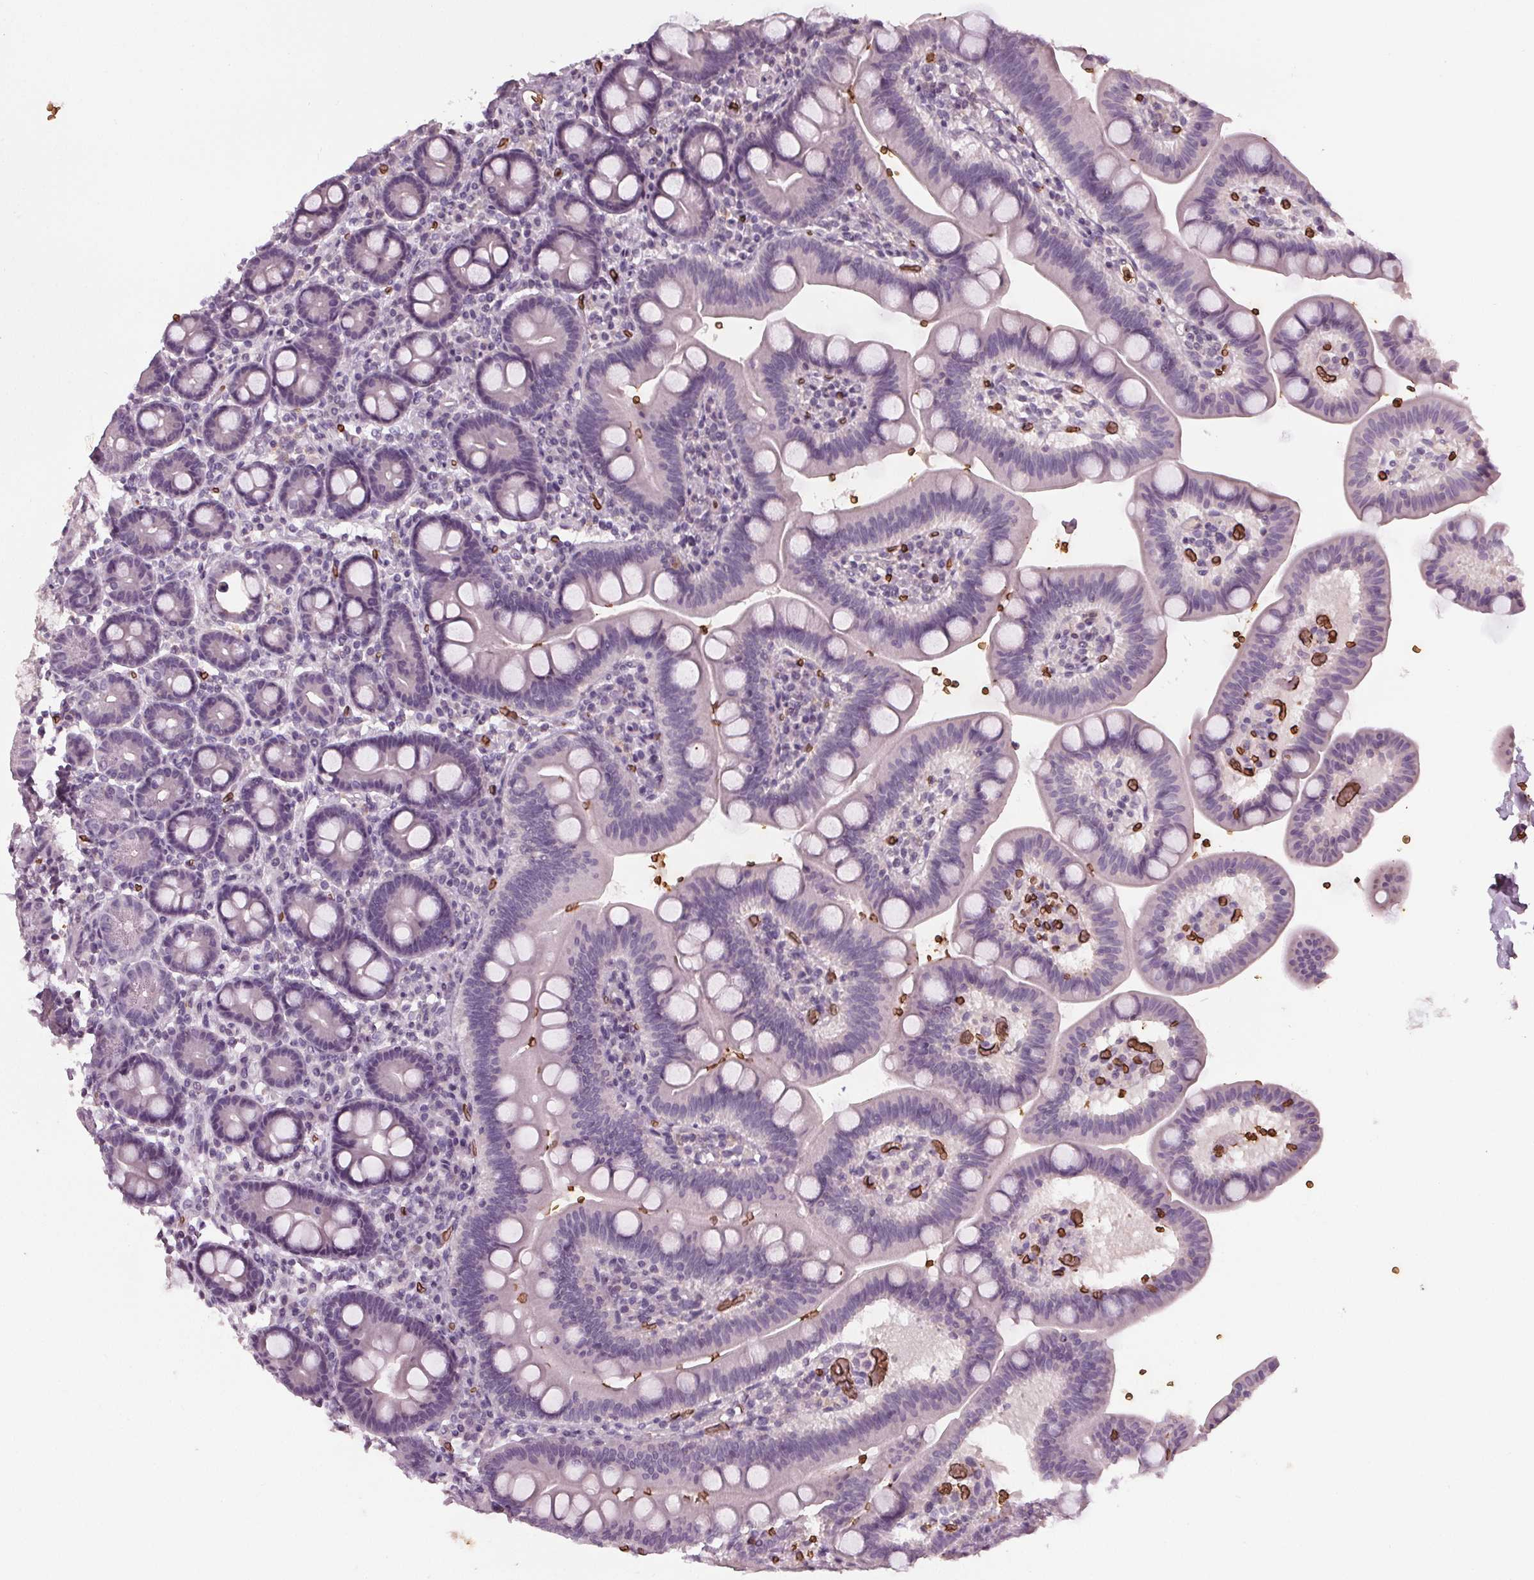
{"staining": {"intensity": "negative", "quantity": "none", "location": "none"}, "tissue": "duodenum", "cell_type": "Glandular cells", "image_type": "normal", "snomed": [{"axis": "morphology", "description": "Normal tissue, NOS"}, {"axis": "topography", "description": "Pancreas"}, {"axis": "topography", "description": "Duodenum"}], "caption": "High power microscopy histopathology image of an IHC histopathology image of normal duodenum, revealing no significant positivity in glandular cells.", "gene": "SLC4A1", "patient": {"sex": "male", "age": 59}}